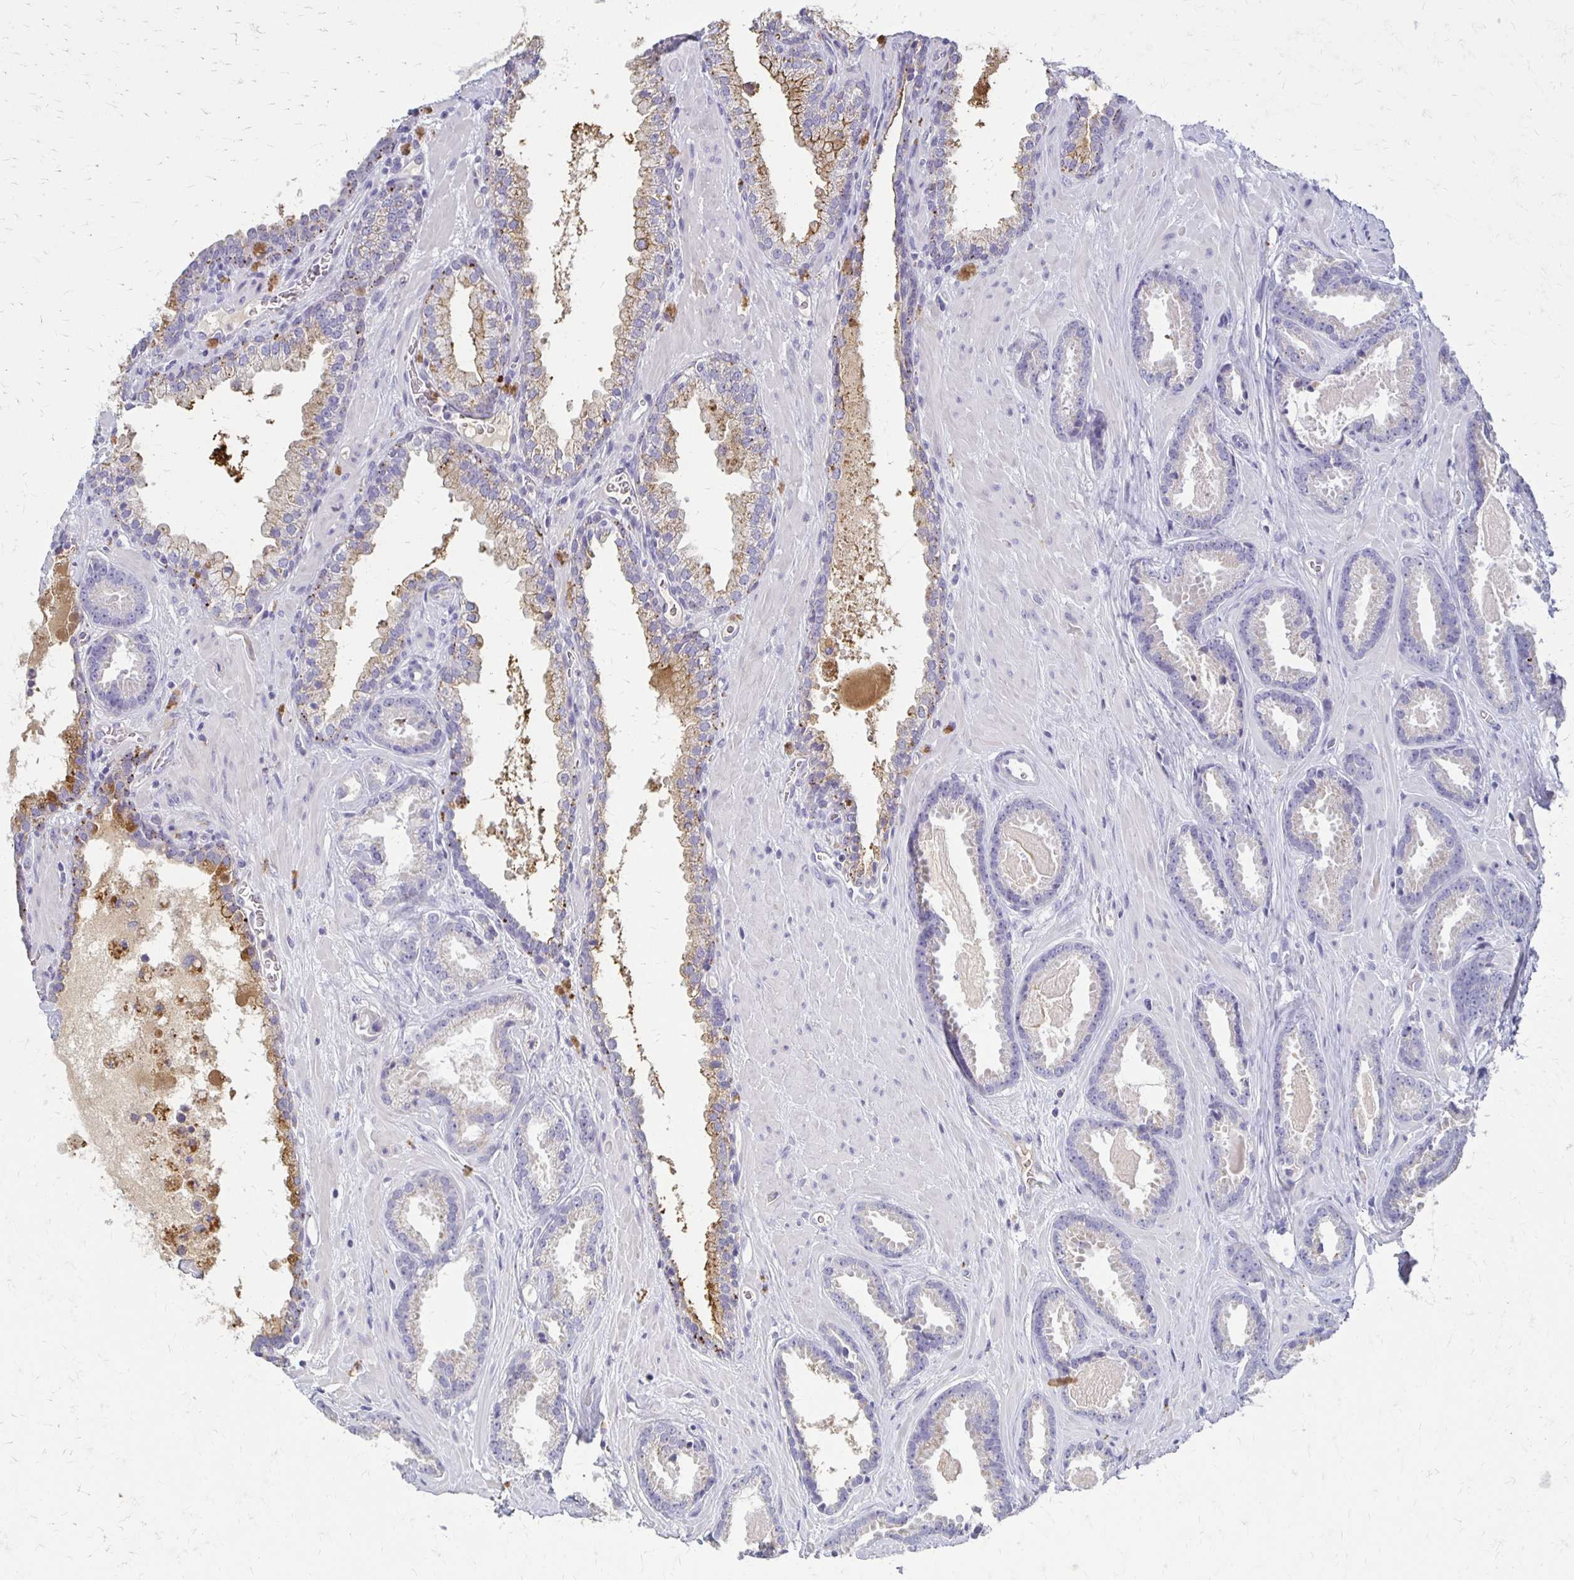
{"staining": {"intensity": "negative", "quantity": "none", "location": "none"}, "tissue": "prostate cancer", "cell_type": "Tumor cells", "image_type": "cancer", "snomed": [{"axis": "morphology", "description": "Adenocarcinoma, Low grade"}, {"axis": "topography", "description": "Prostate"}], "caption": "DAB immunohistochemical staining of human prostate low-grade adenocarcinoma shows no significant staining in tumor cells. (DAB IHC, high magnification).", "gene": "BBS12", "patient": {"sex": "male", "age": 62}}